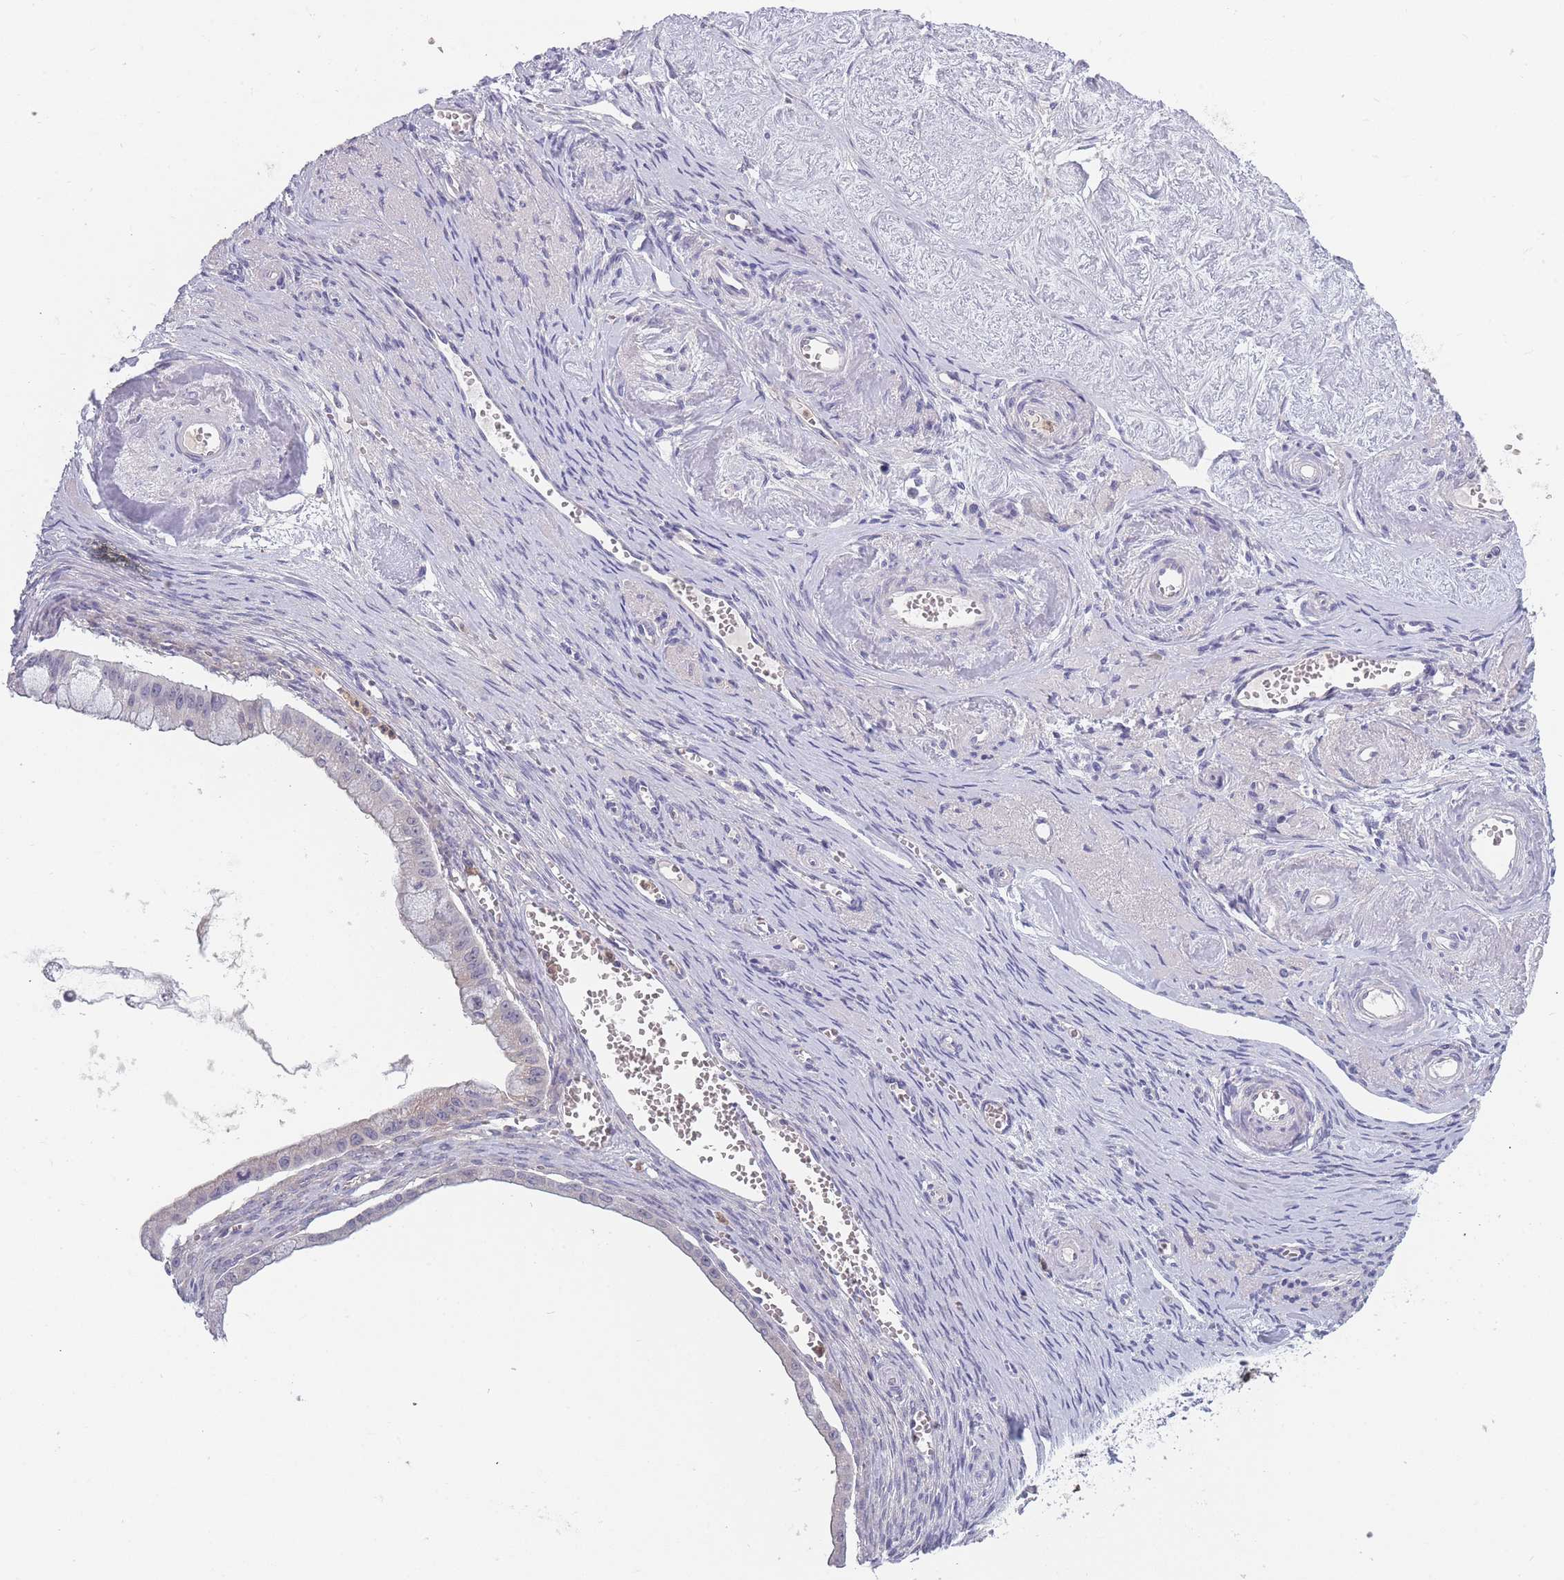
{"staining": {"intensity": "negative", "quantity": "none", "location": "none"}, "tissue": "ovarian cancer", "cell_type": "Tumor cells", "image_type": "cancer", "snomed": [{"axis": "morphology", "description": "Cystadenocarcinoma, mucinous, NOS"}, {"axis": "topography", "description": "Ovary"}], "caption": "High power microscopy photomicrograph of an IHC image of ovarian cancer, revealing no significant expression in tumor cells. (DAB immunohistochemistry with hematoxylin counter stain).", "gene": "NDUFAF6", "patient": {"sex": "female", "age": 59}}